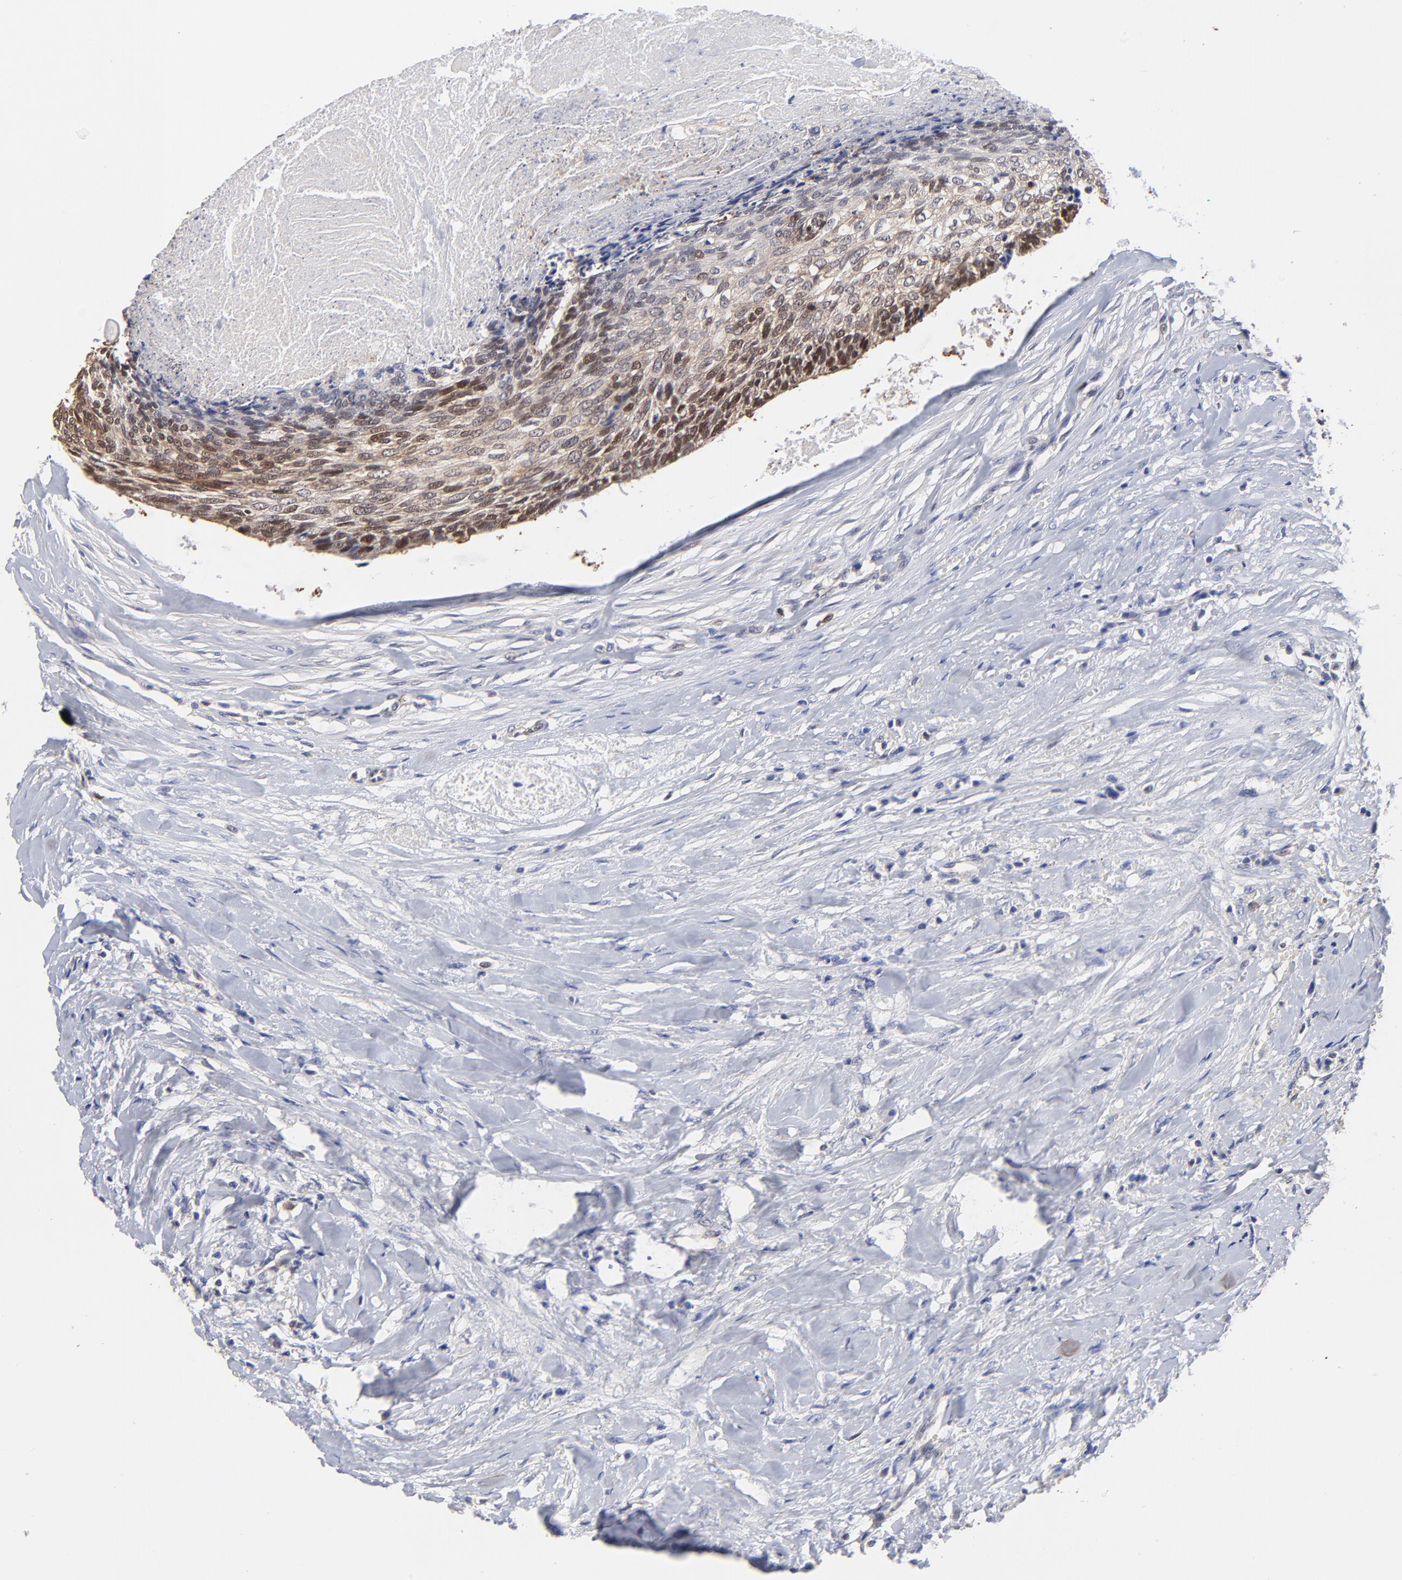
{"staining": {"intensity": "moderate", "quantity": "25%-75%", "location": "cytoplasmic/membranous,nuclear"}, "tissue": "head and neck cancer", "cell_type": "Tumor cells", "image_type": "cancer", "snomed": [{"axis": "morphology", "description": "Squamous cell carcinoma, NOS"}, {"axis": "topography", "description": "Salivary gland"}, {"axis": "topography", "description": "Head-Neck"}], "caption": "Squamous cell carcinoma (head and neck) stained with DAB (3,3'-diaminobenzidine) IHC exhibits medium levels of moderate cytoplasmic/membranous and nuclear expression in approximately 25%-75% of tumor cells. (DAB (3,3'-diaminobenzidine) = brown stain, brightfield microscopy at high magnification).", "gene": "DCTPP1", "patient": {"sex": "male", "age": 70}}